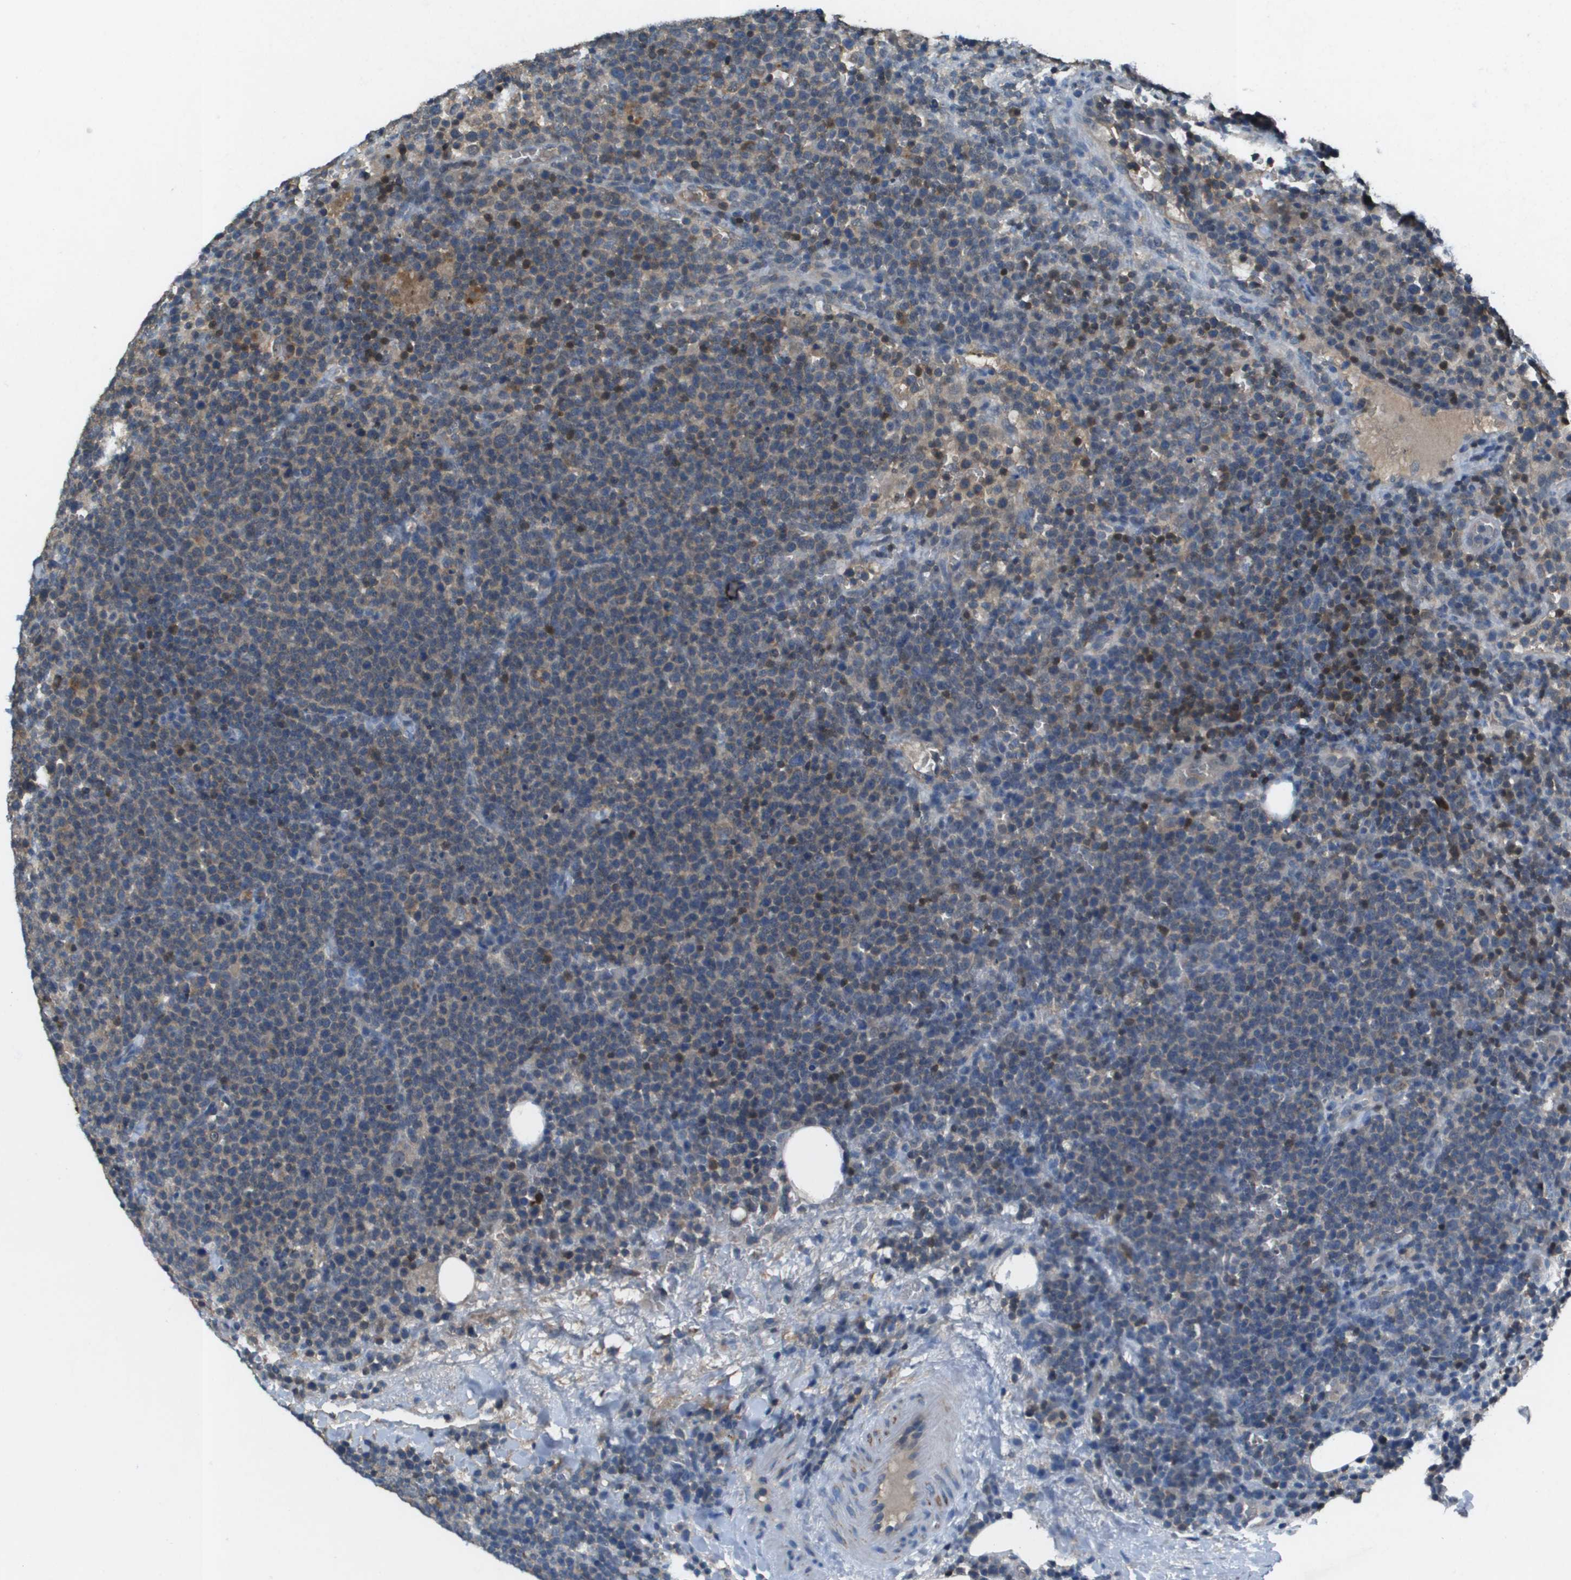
{"staining": {"intensity": "moderate", "quantity": "25%-75%", "location": "cytoplasmic/membranous"}, "tissue": "lymphoma", "cell_type": "Tumor cells", "image_type": "cancer", "snomed": [{"axis": "morphology", "description": "Malignant lymphoma, non-Hodgkin's type, High grade"}, {"axis": "topography", "description": "Lymph node"}], "caption": "DAB (3,3'-diaminobenzidine) immunohistochemical staining of human malignant lymphoma, non-Hodgkin's type (high-grade) exhibits moderate cytoplasmic/membranous protein expression in about 25%-75% of tumor cells.", "gene": "CAMK4", "patient": {"sex": "male", "age": 61}}